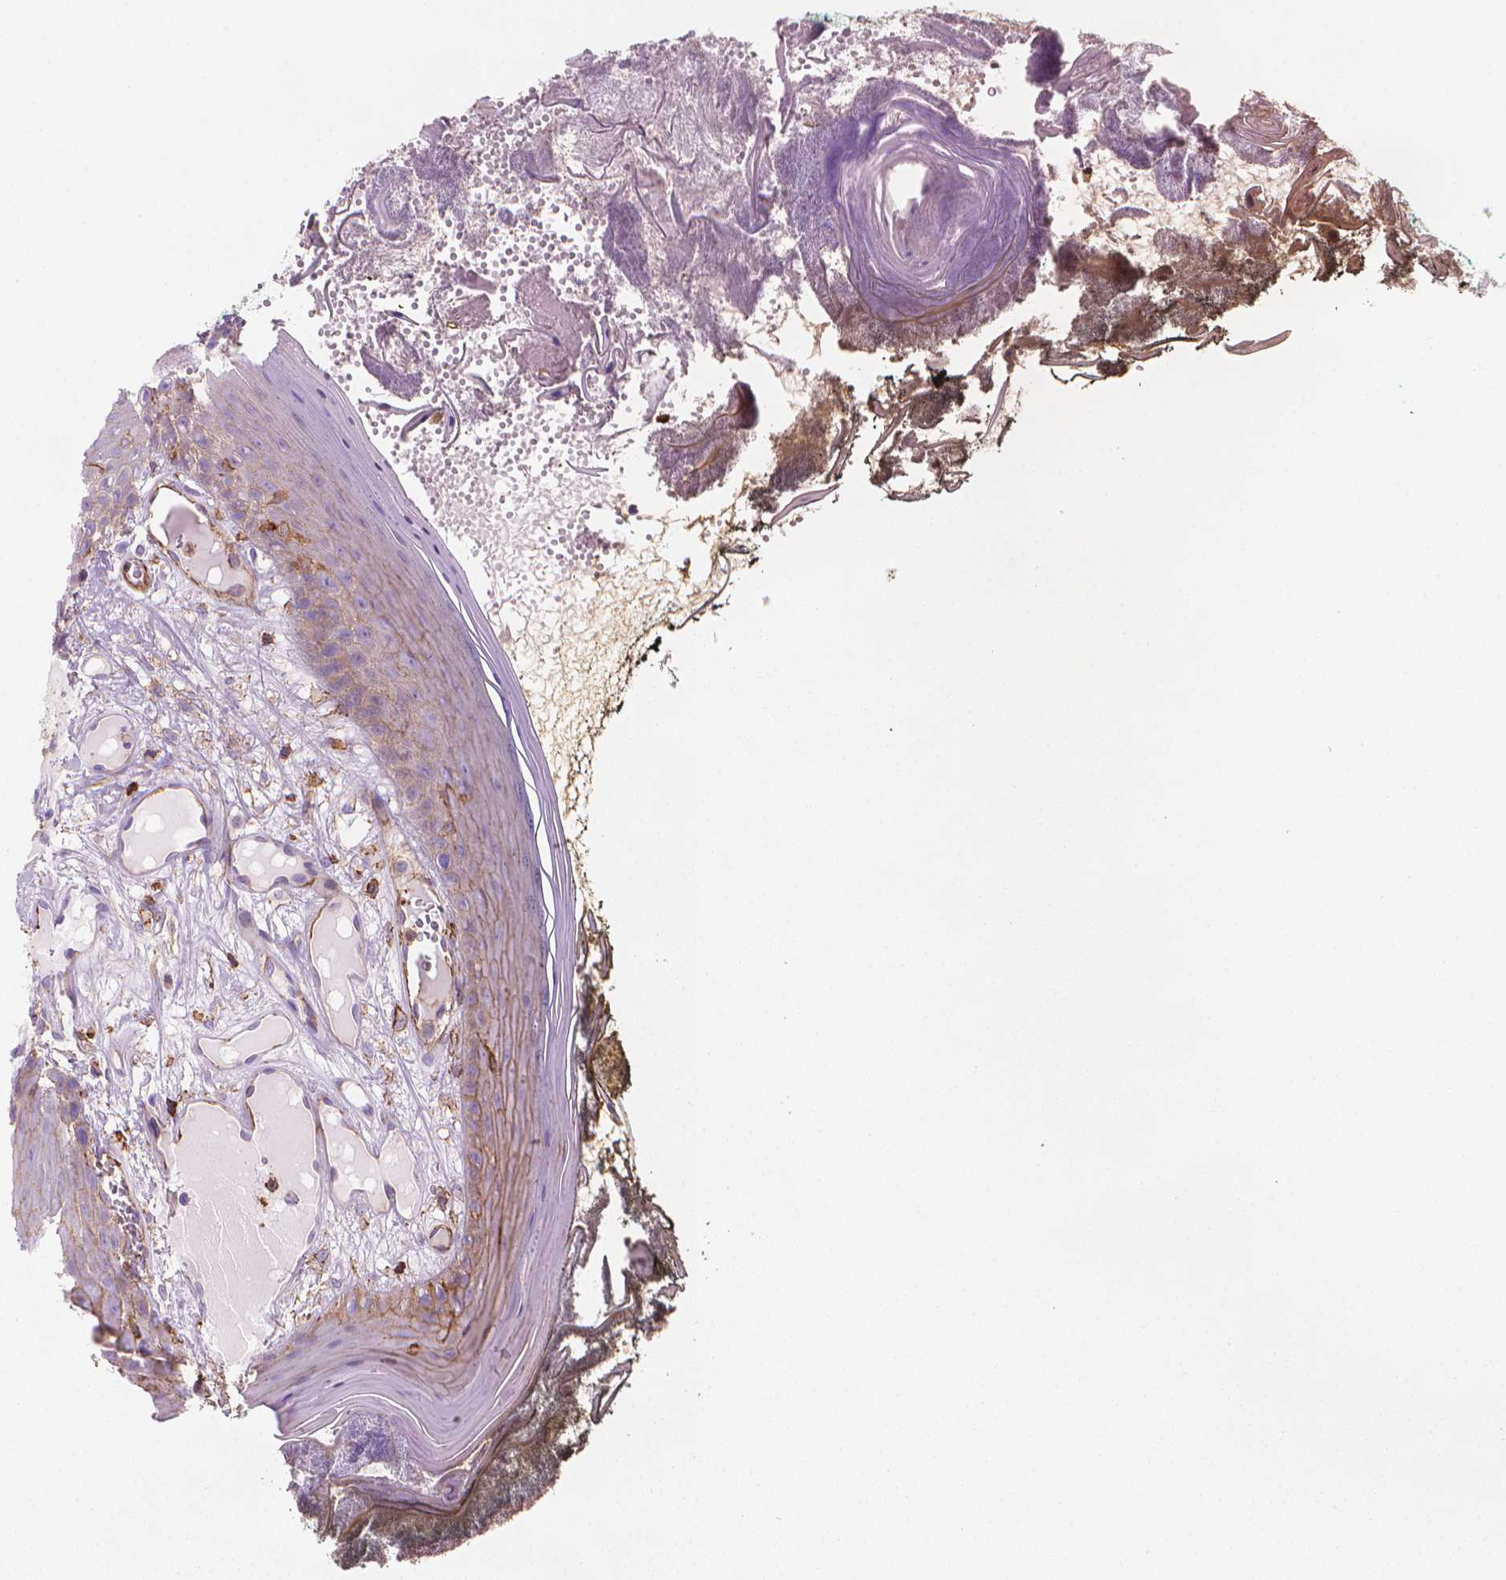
{"staining": {"intensity": "weak", "quantity": "25%-75%", "location": "cytoplasmic/membranous"}, "tissue": "oral mucosa", "cell_type": "Squamous epithelial cells", "image_type": "normal", "snomed": [{"axis": "morphology", "description": "Normal tissue, NOS"}, {"axis": "topography", "description": "Oral tissue"}], "caption": "Brown immunohistochemical staining in benign oral mucosa shows weak cytoplasmic/membranous staining in about 25%-75% of squamous epithelial cells. The protein is shown in brown color, while the nuclei are stained blue.", "gene": "PATJ", "patient": {"sex": "male", "age": 9}}